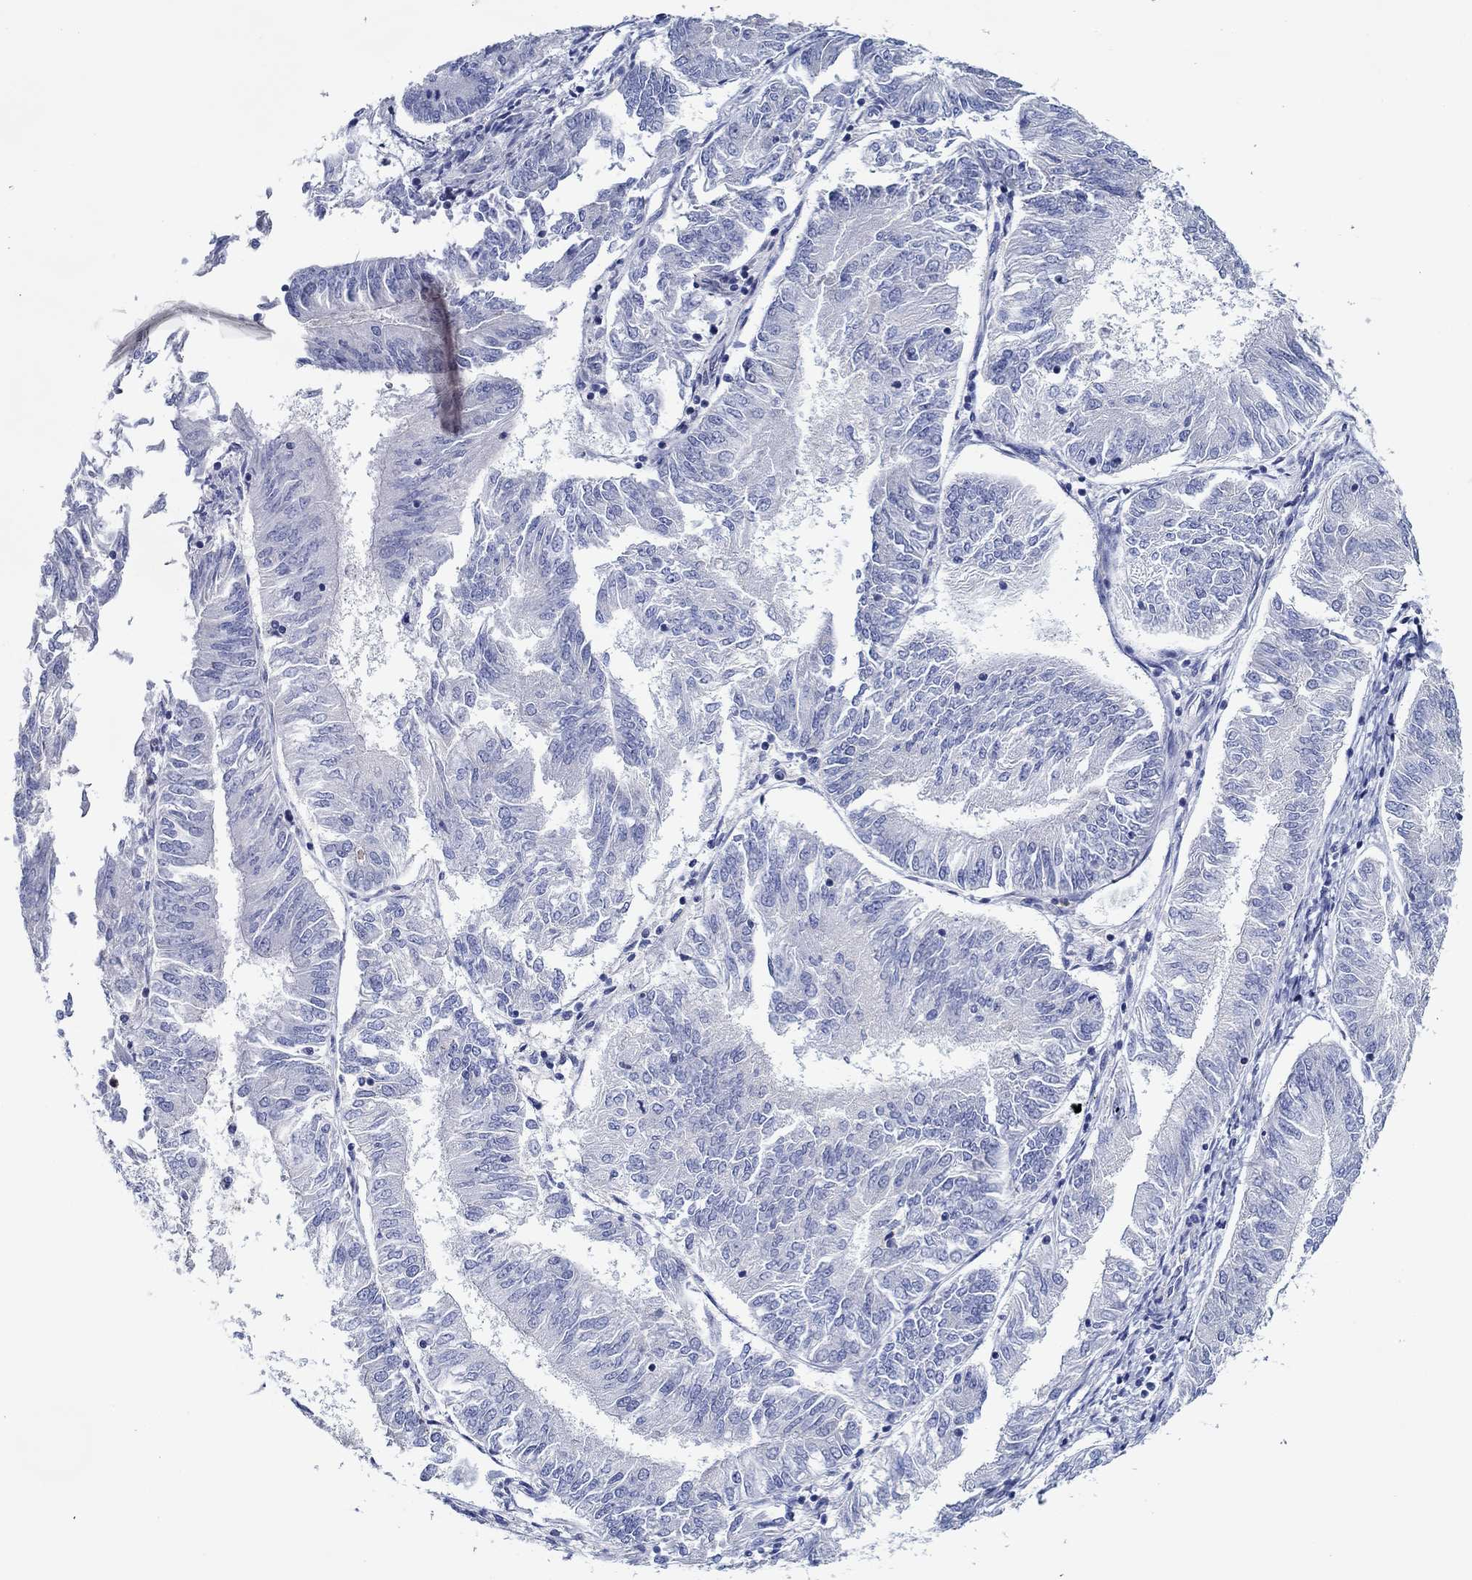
{"staining": {"intensity": "negative", "quantity": "none", "location": "none"}, "tissue": "endometrial cancer", "cell_type": "Tumor cells", "image_type": "cancer", "snomed": [{"axis": "morphology", "description": "Adenocarcinoma, NOS"}, {"axis": "topography", "description": "Endometrium"}], "caption": "The histopathology image displays no significant staining in tumor cells of adenocarcinoma (endometrial). (DAB (3,3'-diaminobenzidine) immunohistochemistry, high magnification).", "gene": "CFAP61", "patient": {"sex": "female", "age": 58}}